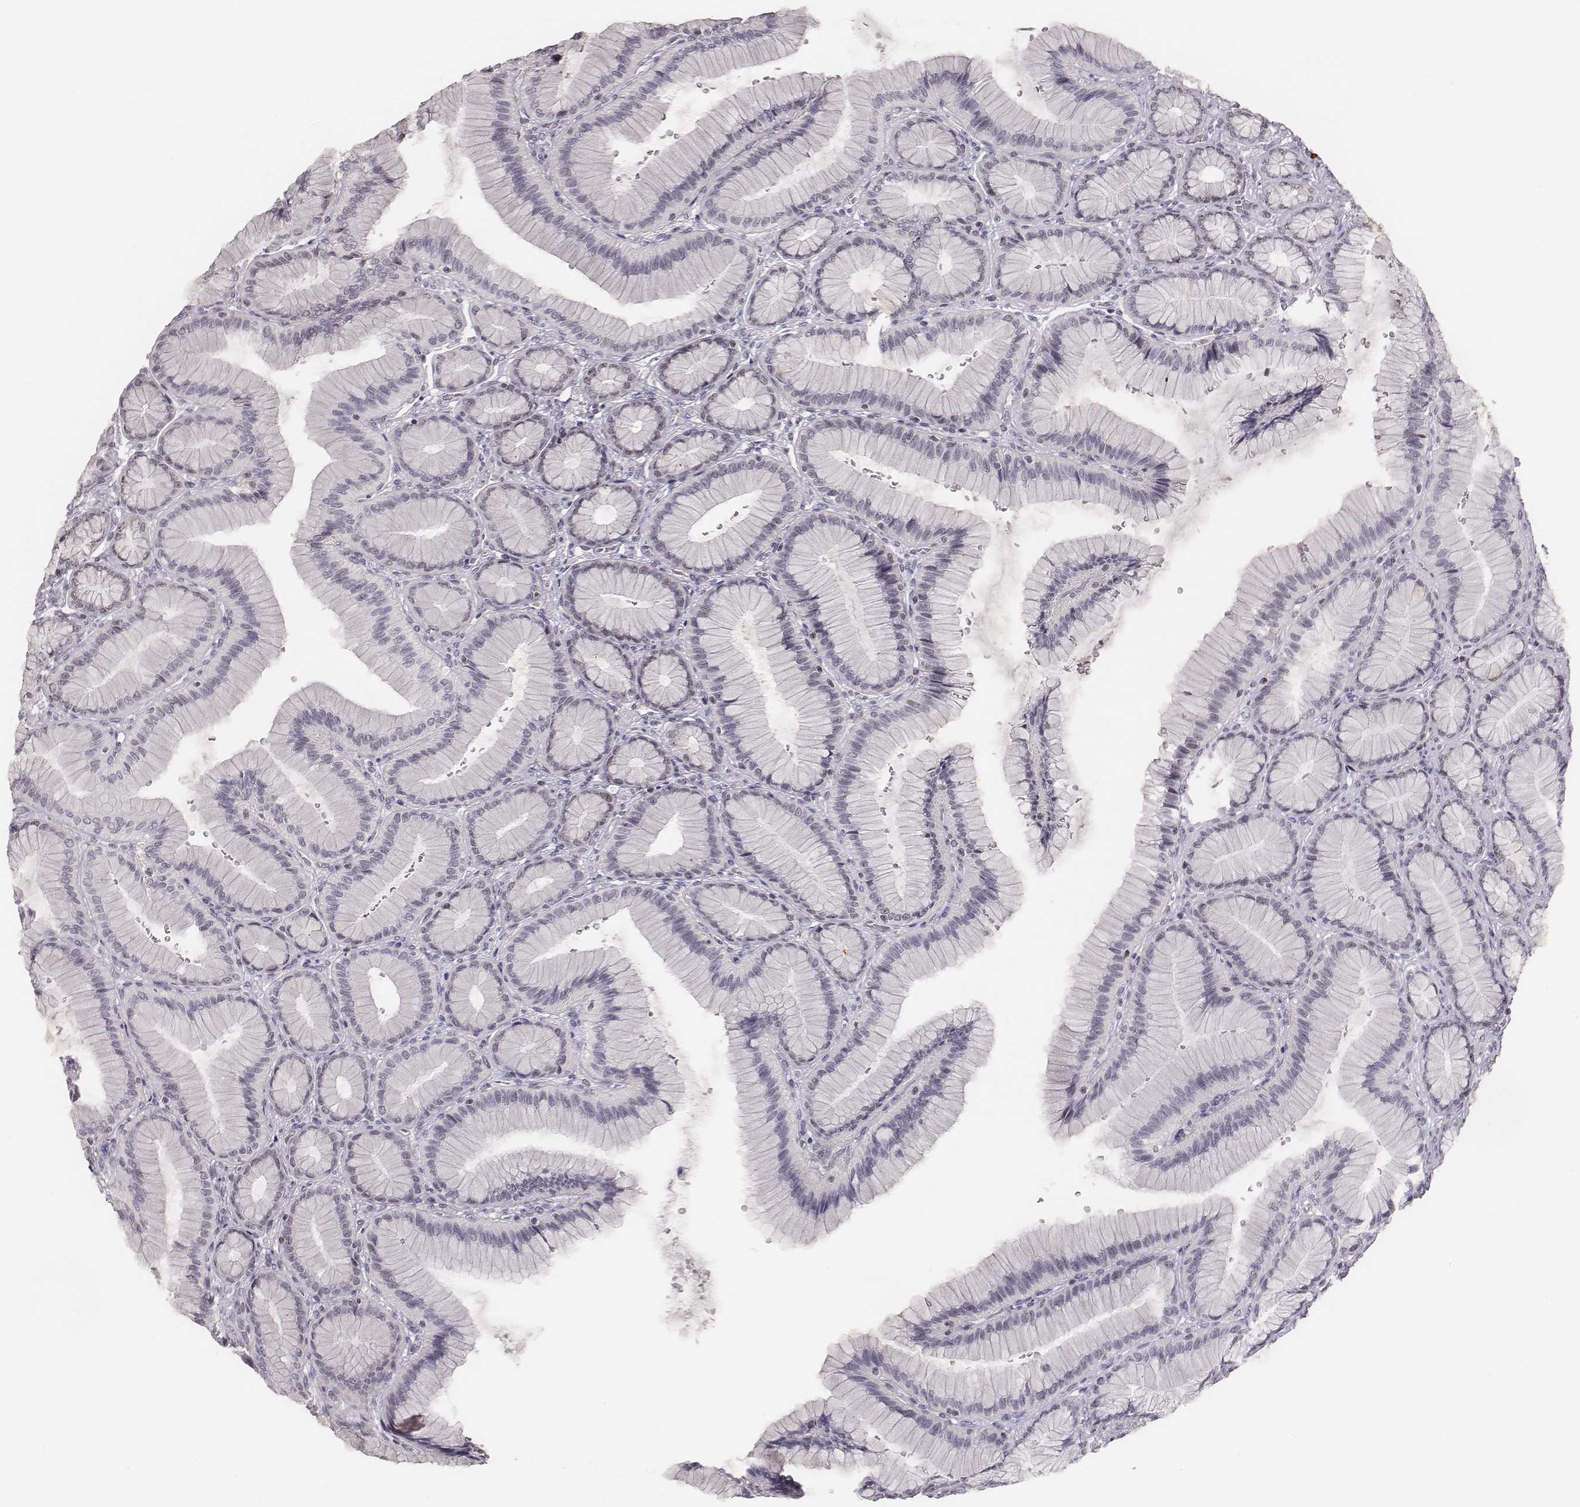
{"staining": {"intensity": "moderate", "quantity": "<25%", "location": "nuclear"}, "tissue": "stomach", "cell_type": "Glandular cells", "image_type": "normal", "snomed": [{"axis": "morphology", "description": "Normal tissue, NOS"}, {"axis": "morphology", "description": "Adenocarcinoma, NOS"}, {"axis": "morphology", "description": "Adenocarcinoma, High grade"}, {"axis": "topography", "description": "Stomach, upper"}, {"axis": "topography", "description": "Stomach"}], "caption": "Glandular cells exhibit low levels of moderate nuclear expression in approximately <25% of cells in normal human stomach.", "gene": "NIFK", "patient": {"sex": "female", "age": 65}}